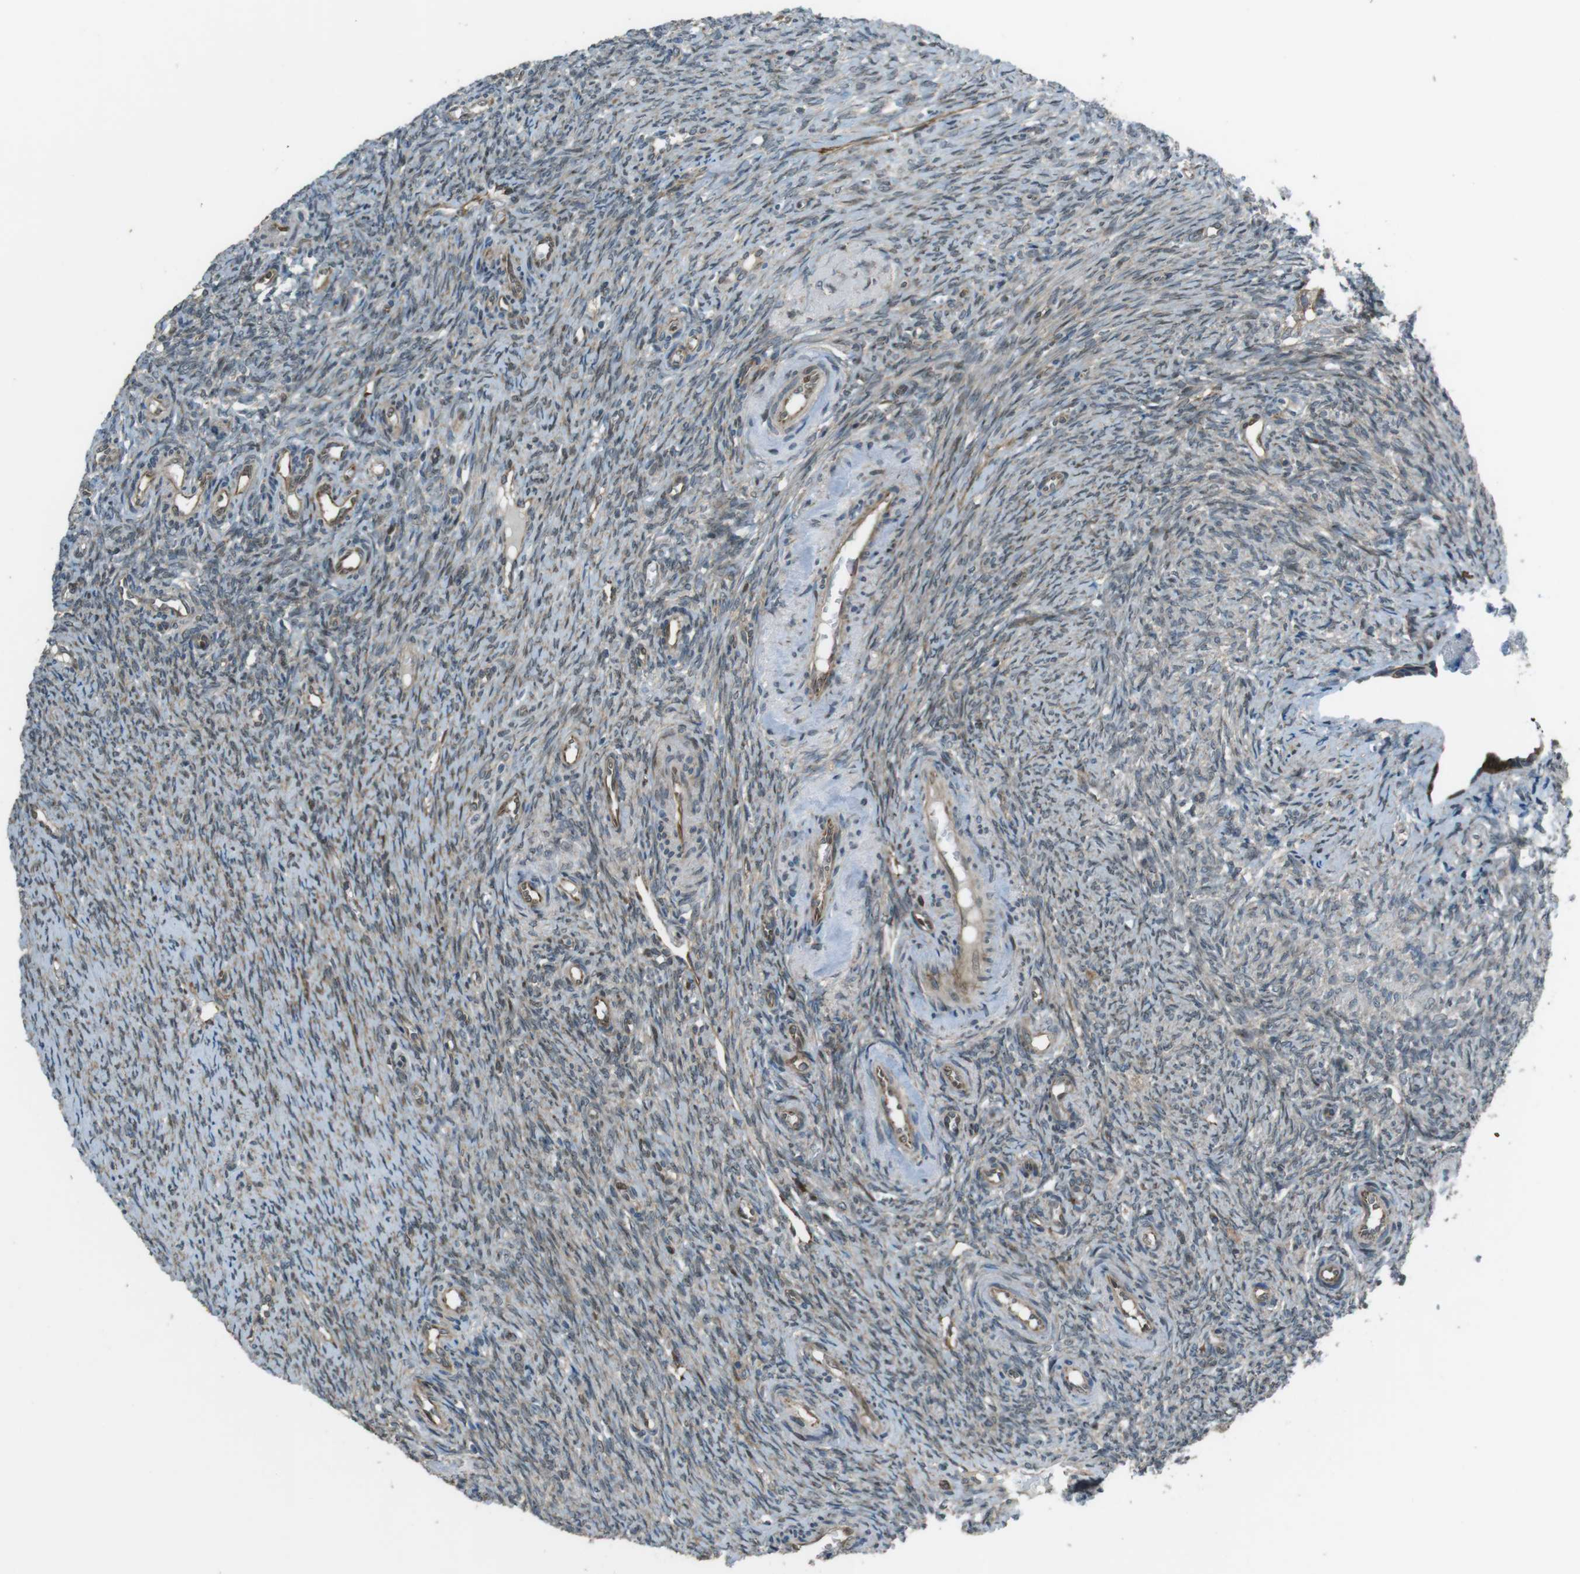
{"staining": {"intensity": "strong", "quantity": ">75%", "location": "cytoplasmic/membranous"}, "tissue": "ovary", "cell_type": "Follicle cells", "image_type": "normal", "snomed": [{"axis": "morphology", "description": "Normal tissue, NOS"}, {"axis": "topography", "description": "Ovary"}], "caption": "DAB immunohistochemical staining of unremarkable ovary exhibits strong cytoplasmic/membranous protein expression in about >75% of follicle cells.", "gene": "ZNF330", "patient": {"sex": "female", "age": 41}}